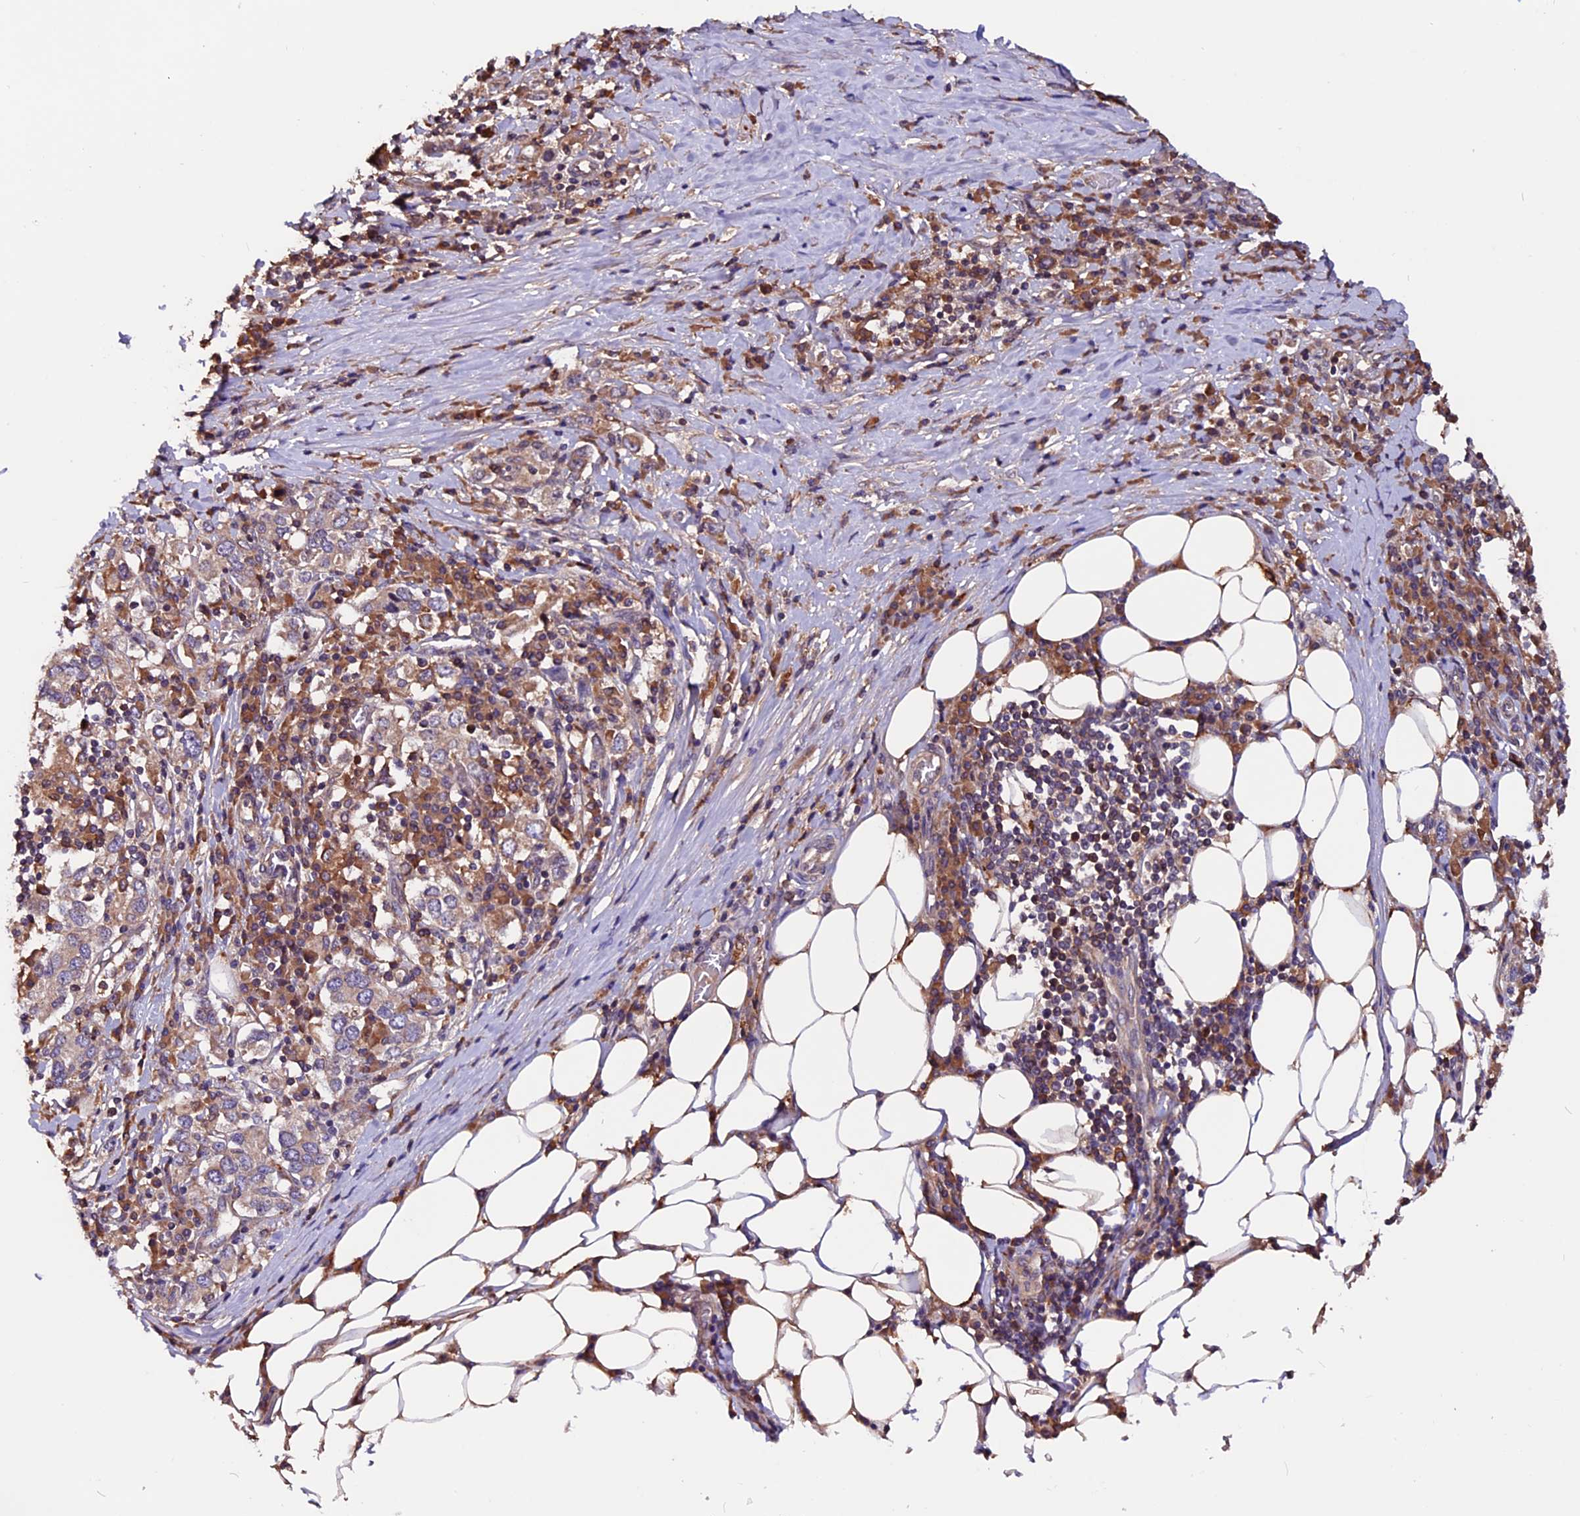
{"staining": {"intensity": "weak", "quantity": "25%-75%", "location": "cytoplasmic/membranous"}, "tissue": "stomach cancer", "cell_type": "Tumor cells", "image_type": "cancer", "snomed": [{"axis": "morphology", "description": "Adenocarcinoma, NOS"}, {"axis": "topography", "description": "Stomach, upper"}, {"axis": "topography", "description": "Stomach"}], "caption": "A histopathology image of stomach cancer stained for a protein shows weak cytoplasmic/membranous brown staining in tumor cells.", "gene": "ZNF598", "patient": {"sex": "male", "age": 62}}